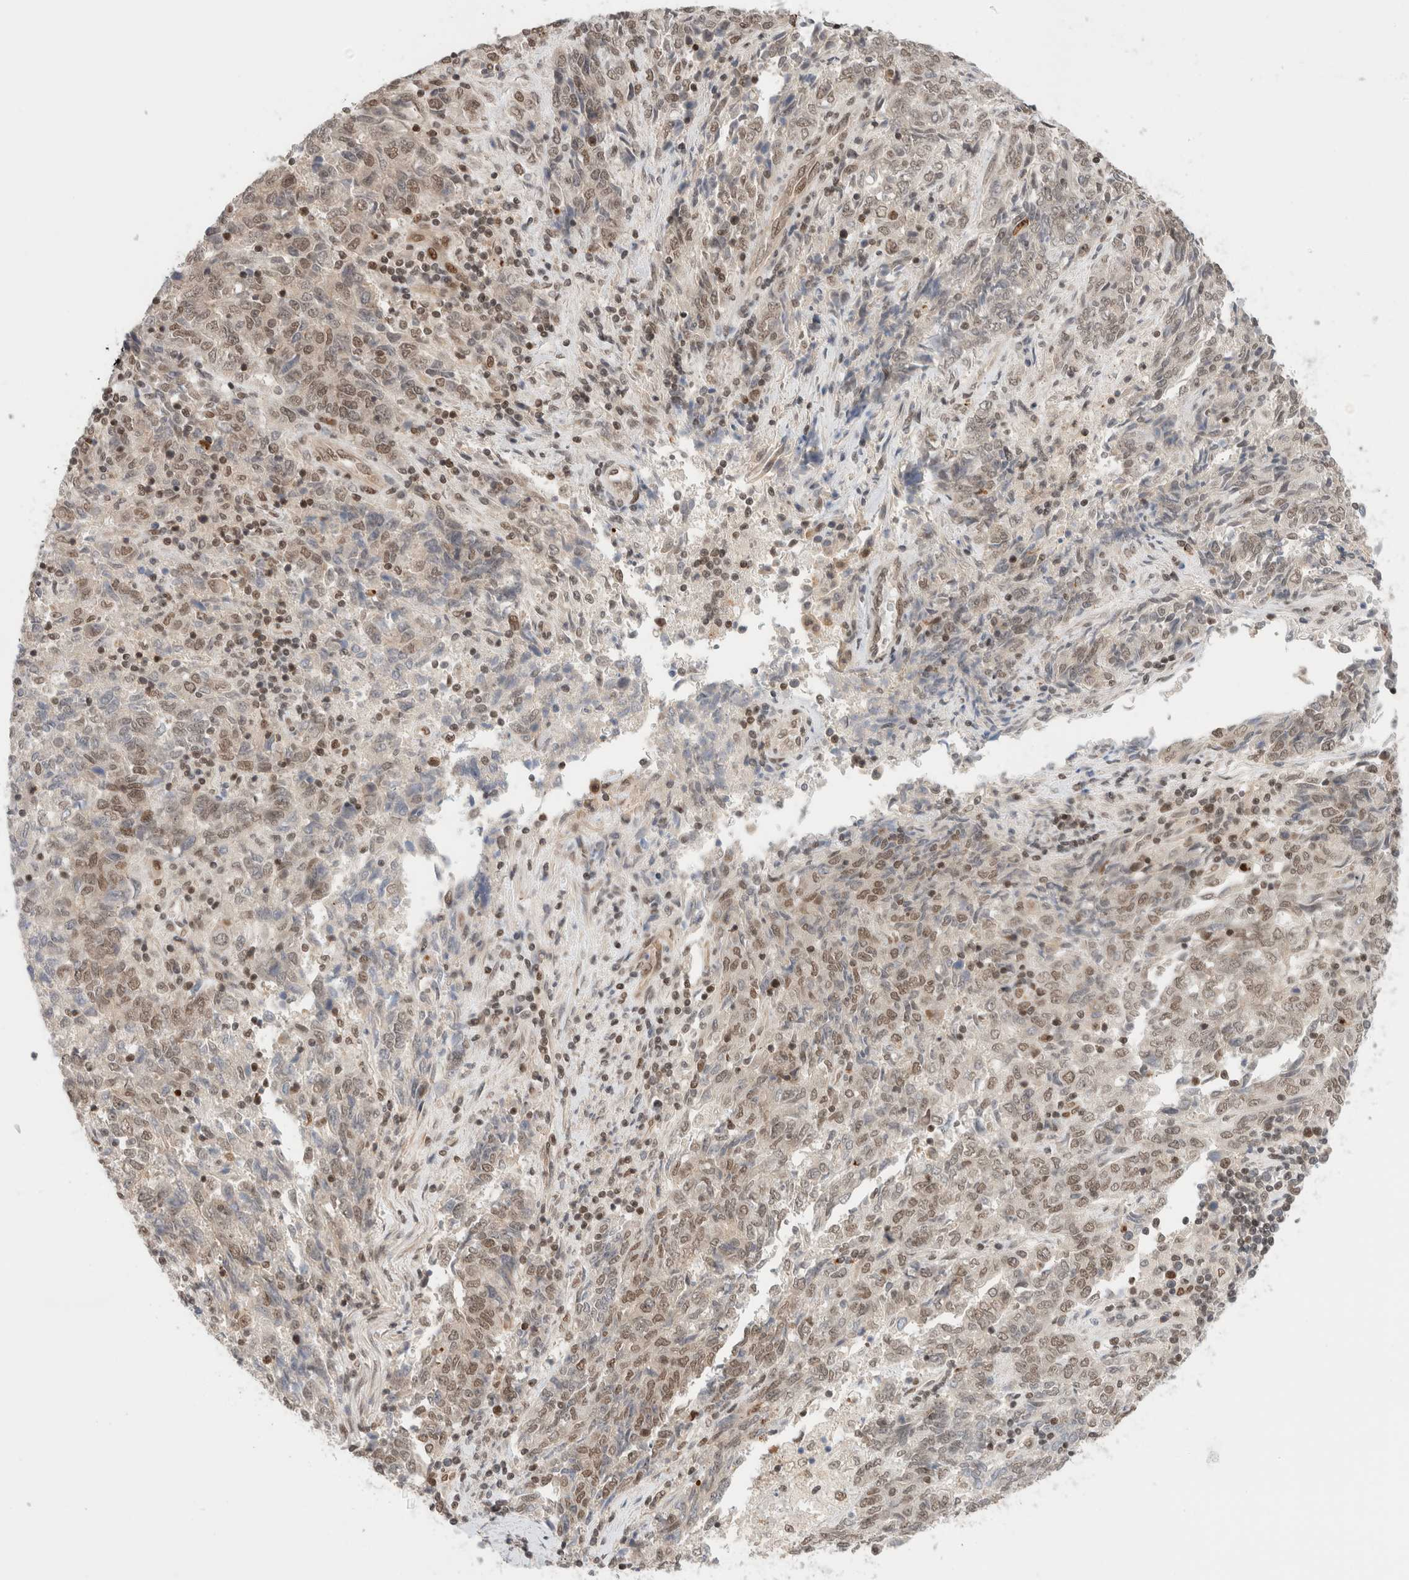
{"staining": {"intensity": "weak", "quantity": "25%-75%", "location": "nuclear"}, "tissue": "endometrial cancer", "cell_type": "Tumor cells", "image_type": "cancer", "snomed": [{"axis": "morphology", "description": "Adenocarcinoma, NOS"}, {"axis": "topography", "description": "Endometrium"}], "caption": "Weak nuclear protein staining is identified in approximately 25%-75% of tumor cells in endometrial cancer. The staining was performed using DAB (3,3'-diaminobenzidine), with brown indicating positive protein expression. Nuclei are stained blue with hematoxylin.", "gene": "GATAD2A", "patient": {"sex": "female", "age": 80}}